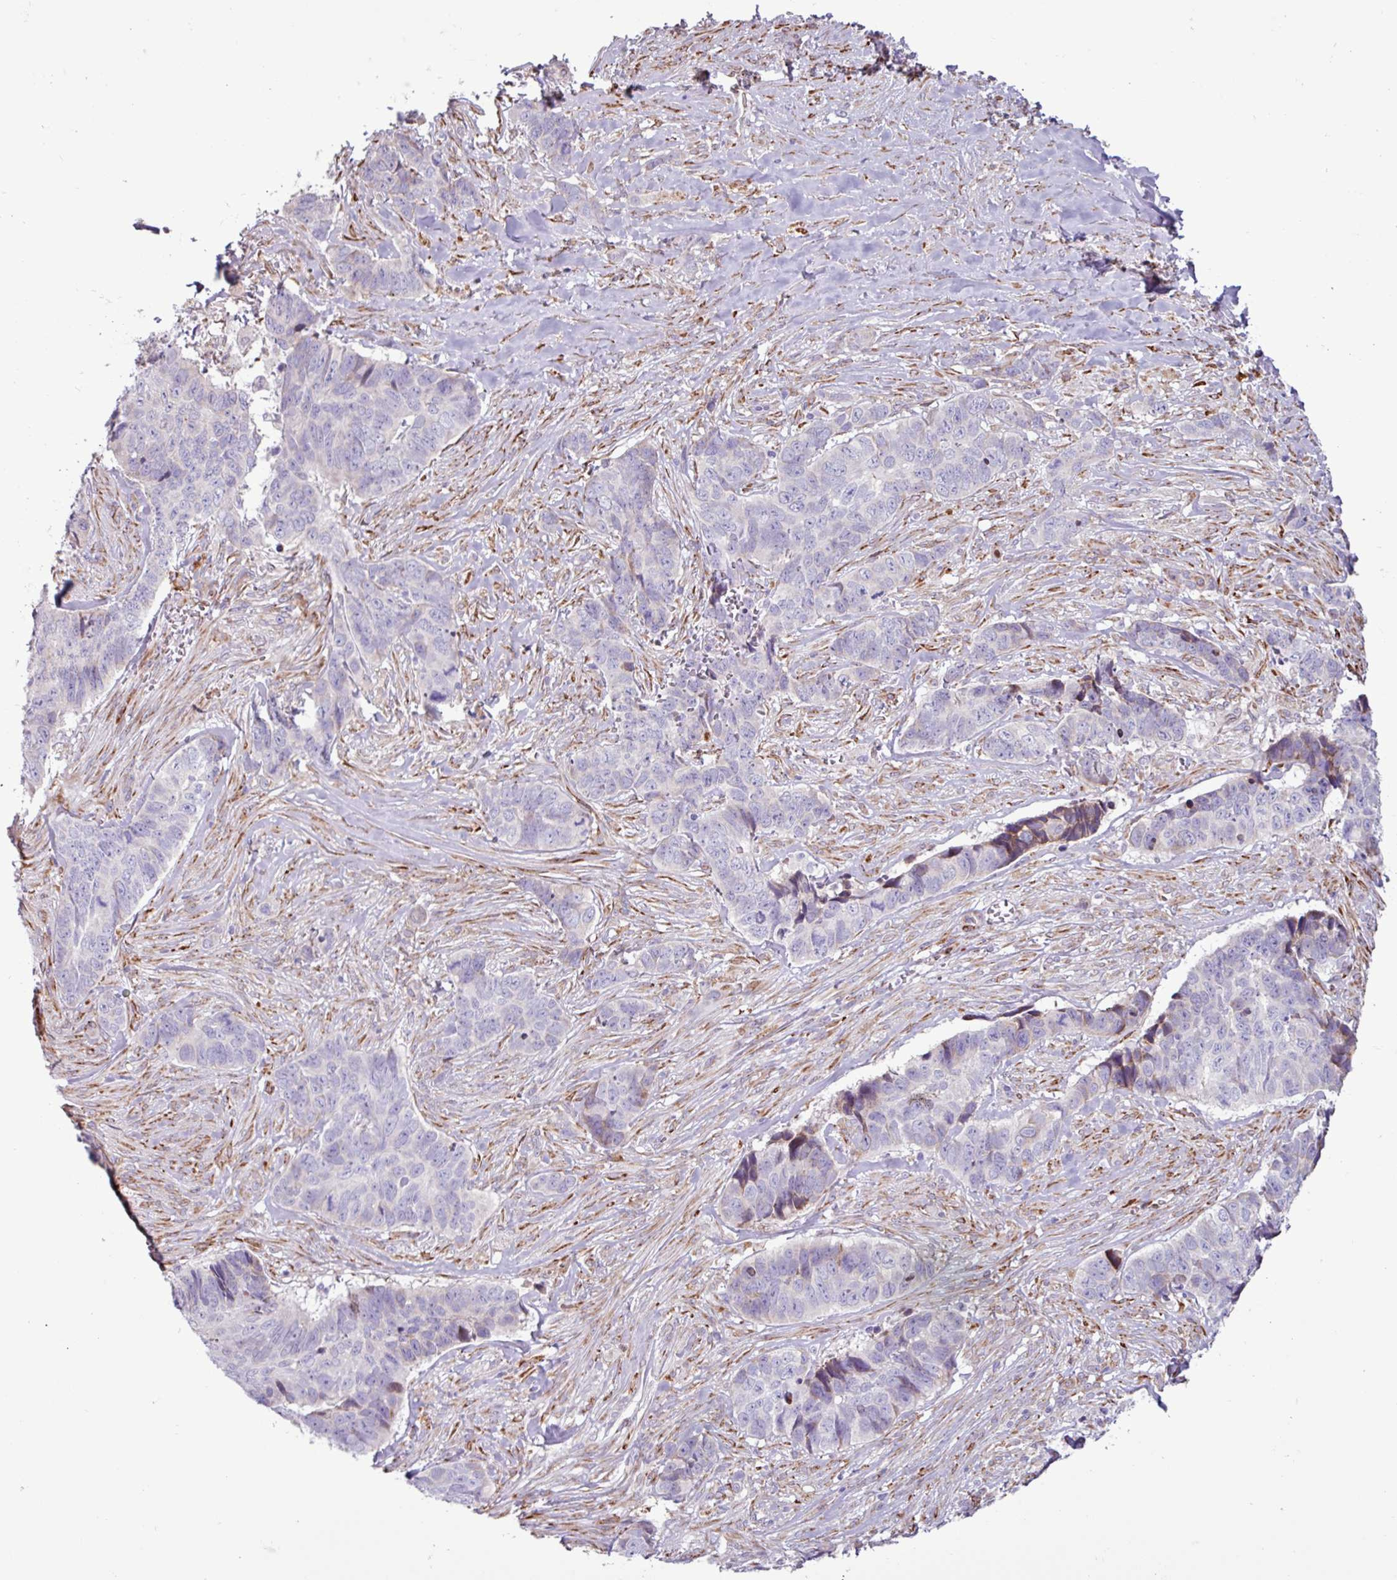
{"staining": {"intensity": "negative", "quantity": "none", "location": "none"}, "tissue": "skin cancer", "cell_type": "Tumor cells", "image_type": "cancer", "snomed": [{"axis": "morphology", "description": "Basal cell carcinoma"}, {"axis": "topography", "description": "Skin"}], "caption": "Immunohistochemistry of human skin cancer (basal cell carcinoma) shows no staining in tumor cells.", "gene": "PPP1R35", "patient": {"sex": "female", "age": 82}}